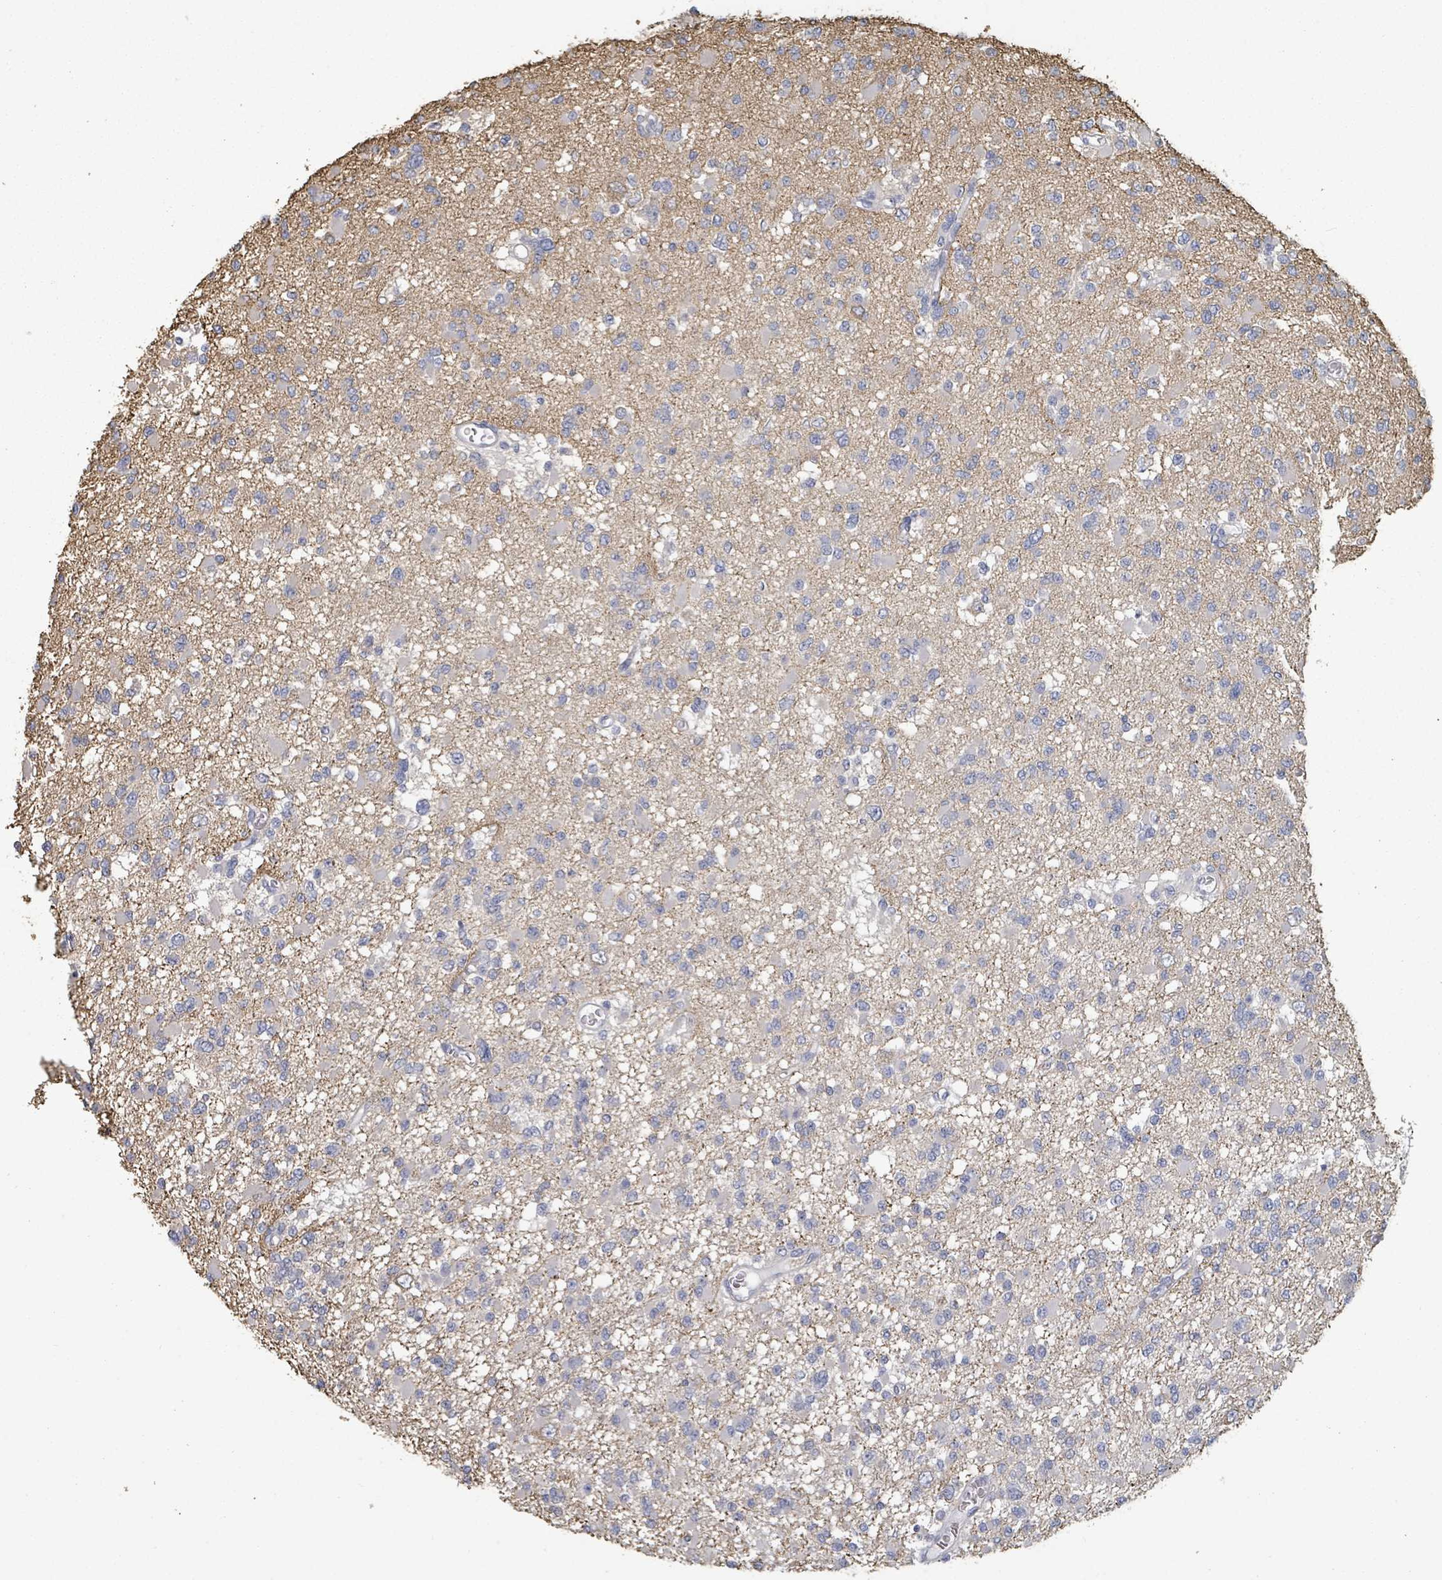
{"staining": {"intensity": "negative", "quantity": "none", "location": "none"}, "tissue": "glioma", "cell_type": "Tumor cells", "image_type": "cancer", "snomed": [{"axis": "morphology", "description": "Glioma, malignant, Low grade"}, {"axis": "topography", "description": "Brain"}], "caption": "Tumor cells are negative for protein expression in human low-grade glioma (malignant).", "gene": "PLAUR", "patient": {"sex": "female", "age": 22}}